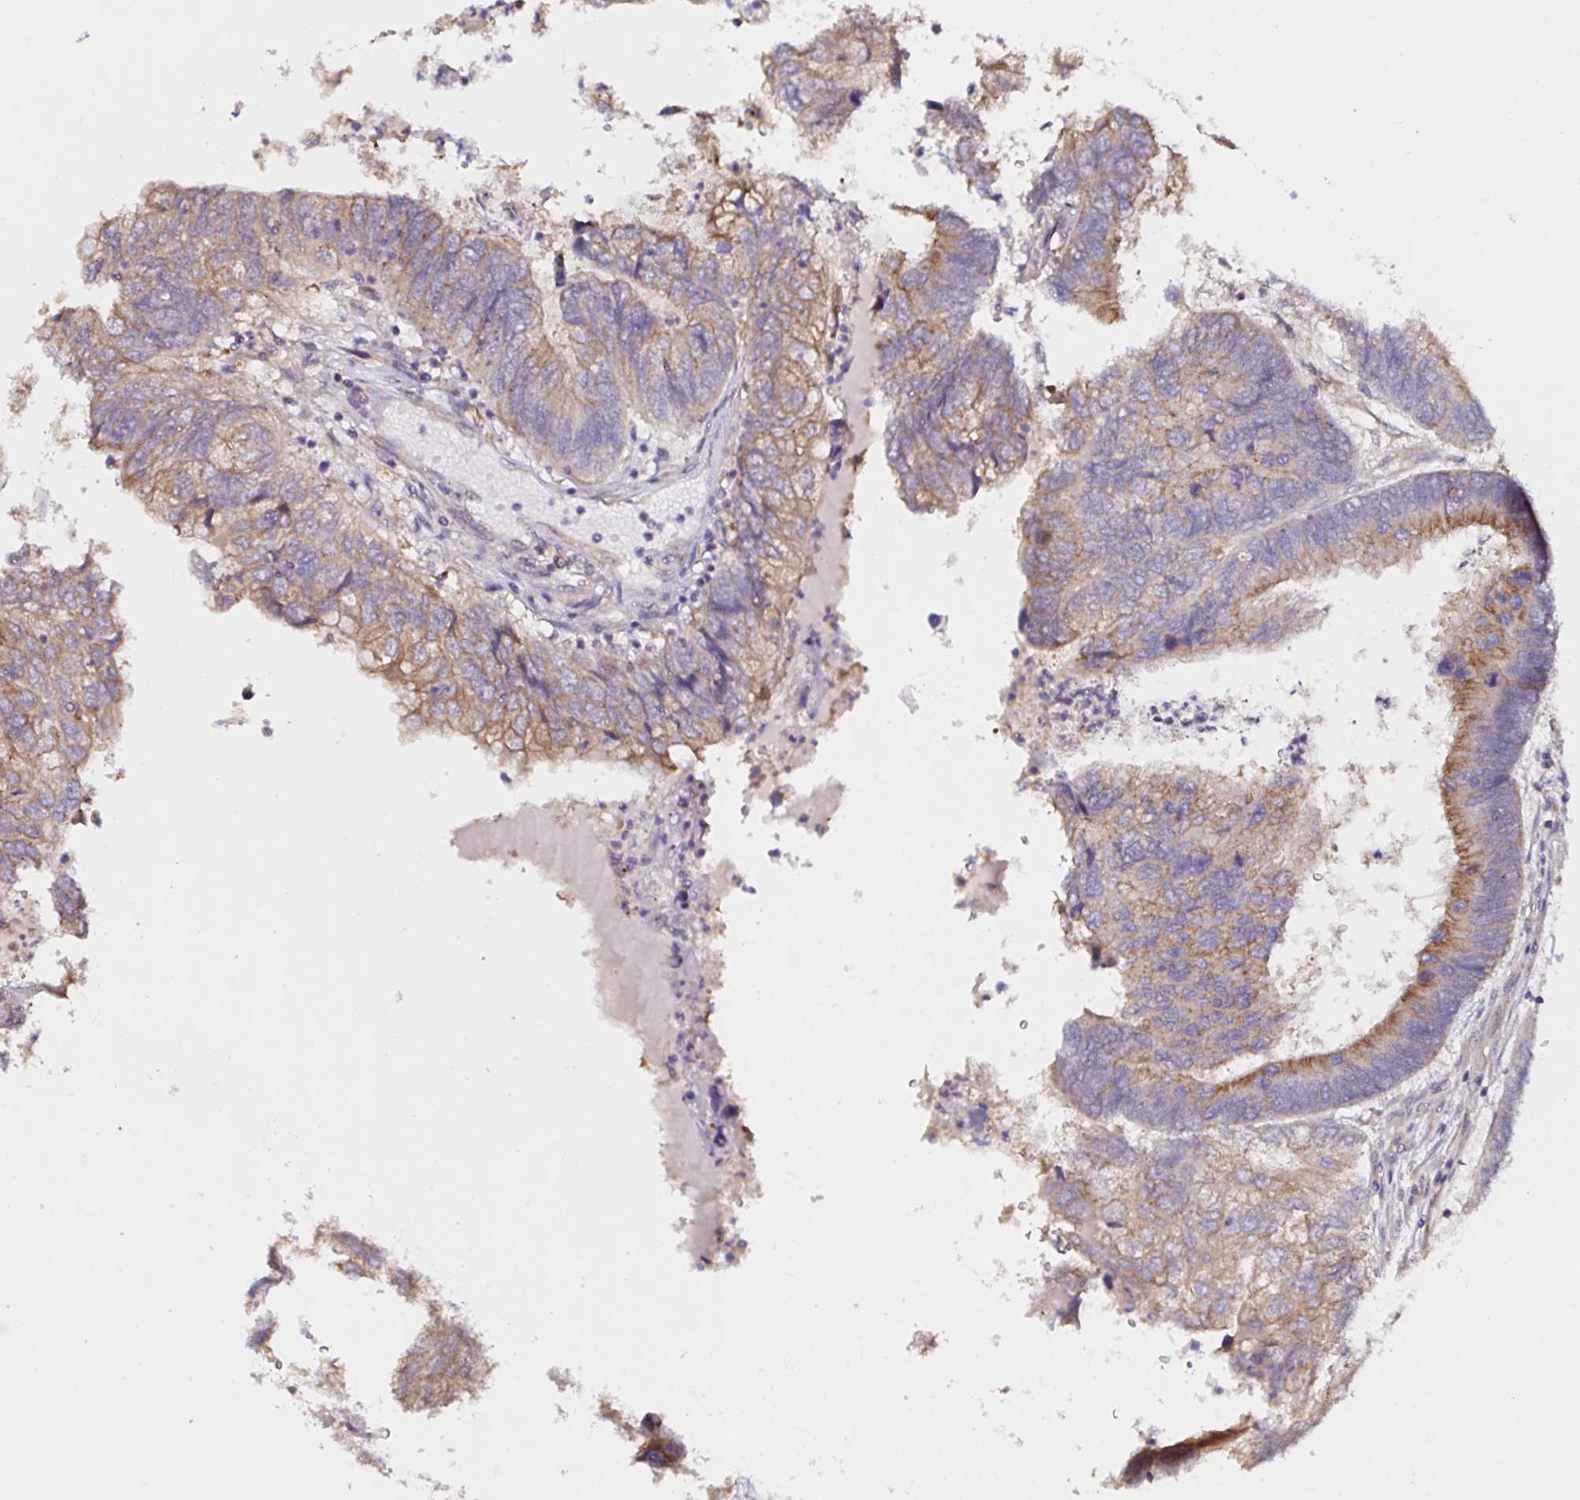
{"staining": {"intensity": "moderate", "quantity": "25%-75%", "location": "cytoplasmic/membranous"}, "tissue": "colorectal cancer", "cell_type": "Tumor cells", "image_type": "cancer", "snomed": [{"axis": "morphology", "description": "Adenocarcinoma, NOS"}, {"axis": "topography", "description": "Colon"}], "caption": "An image of colorectal adenocarcinoma stained for a protein exhibits moderate cytoplasmic/membranous brown staining in tumor cells.", "gene": "RSRP1", "patient": {"sex": "female", "age": 67}}